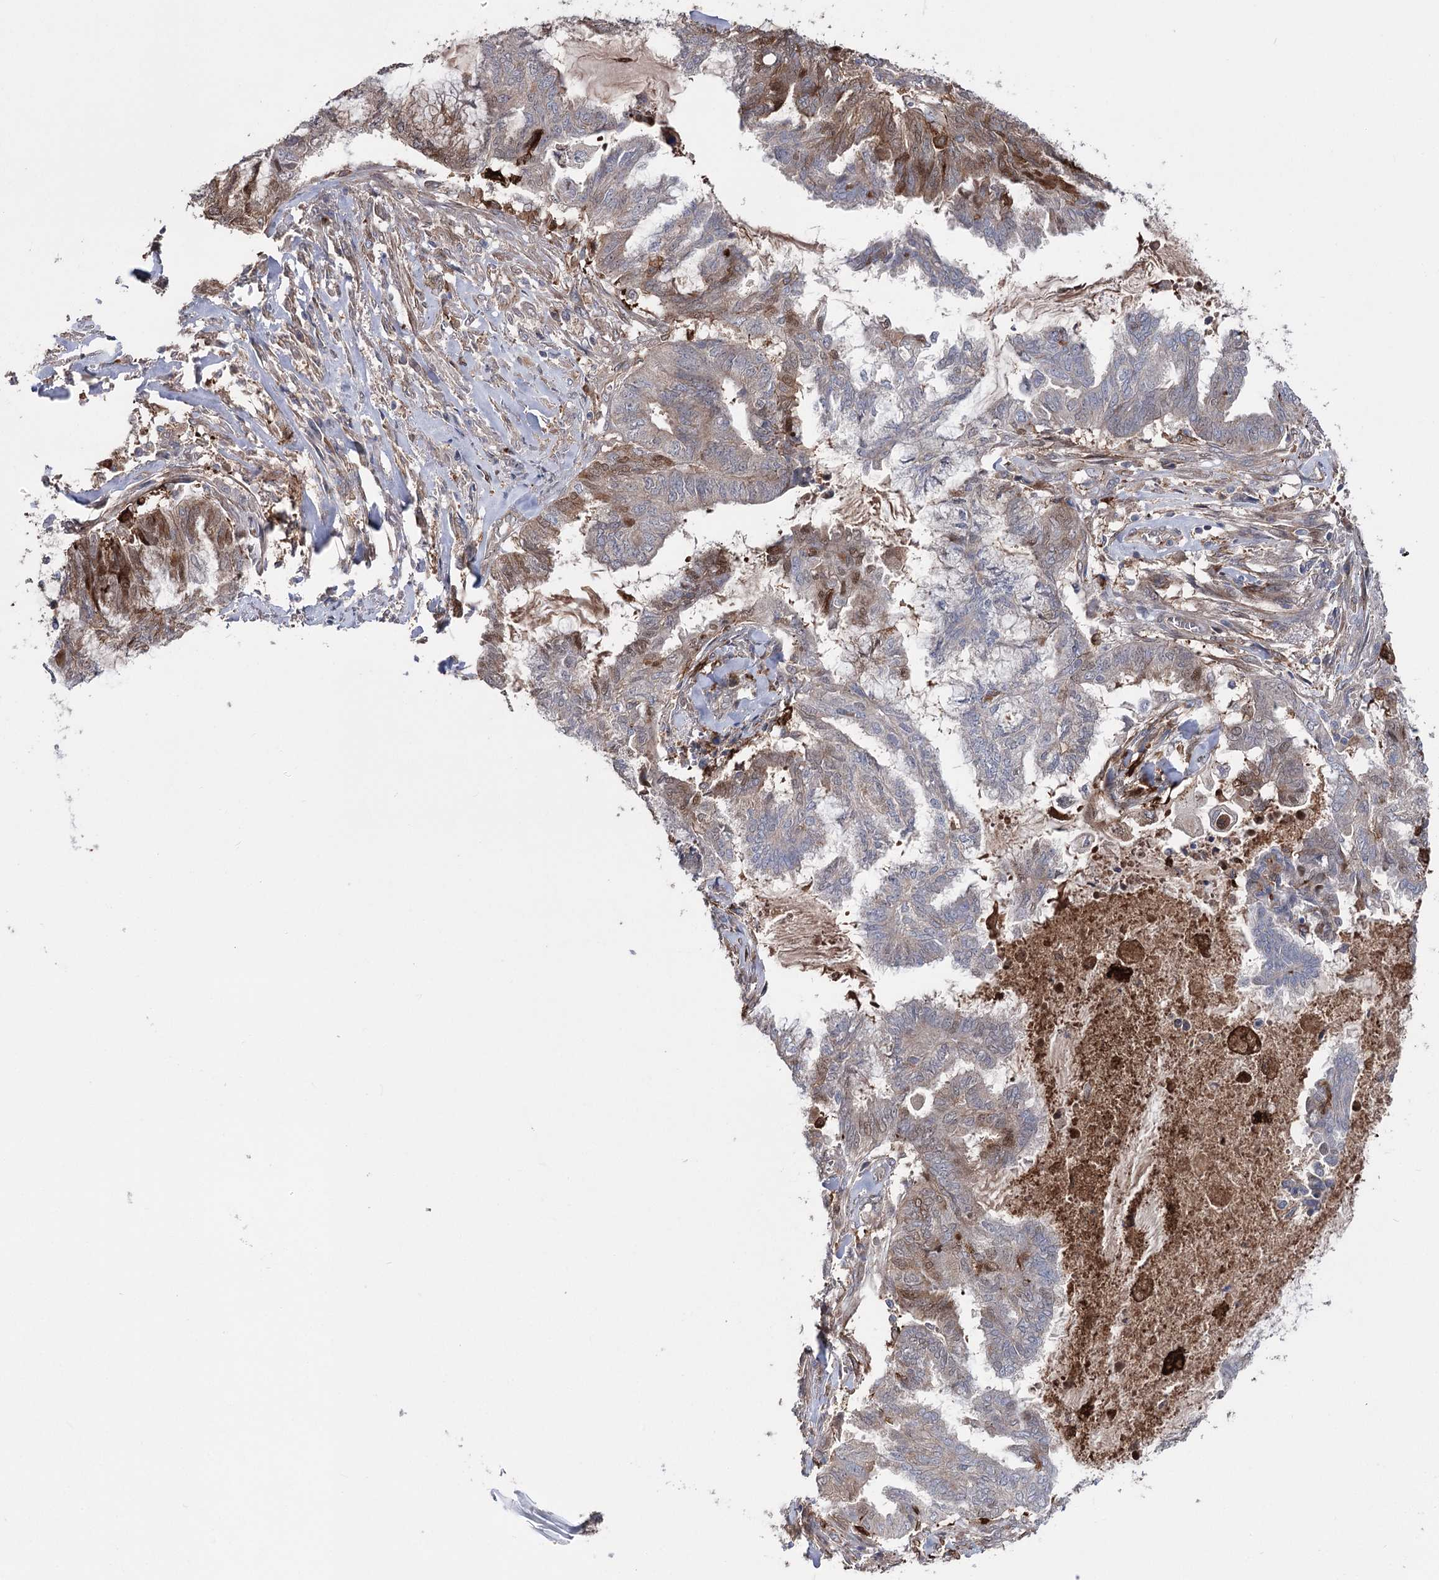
{"staining": {"intensity": "moderate", "quantity": "25%-75%", "location": "cytoplasmic/membranous,nuclear"}, "tissue": "endometrial cancer", "cell_type": "Tumor cells", "image_type": "cancer", "snomed": [{"axis": "morphology", "description": "Adenocarcinoma, NOS"}, {"axis": "topography", "description": "Endometrium"}], "caption": "A high-resolution photomicrograph shows immunohistochemistry (IHC) staining of endometrial adenocarcinoma, which demonstrates moderate cytoplasmic/membranous and nuclear staining in about 25%-75% of tumor cells.", "gene": "OTUD1", "patient": {"sex": "female", "age": 86}}